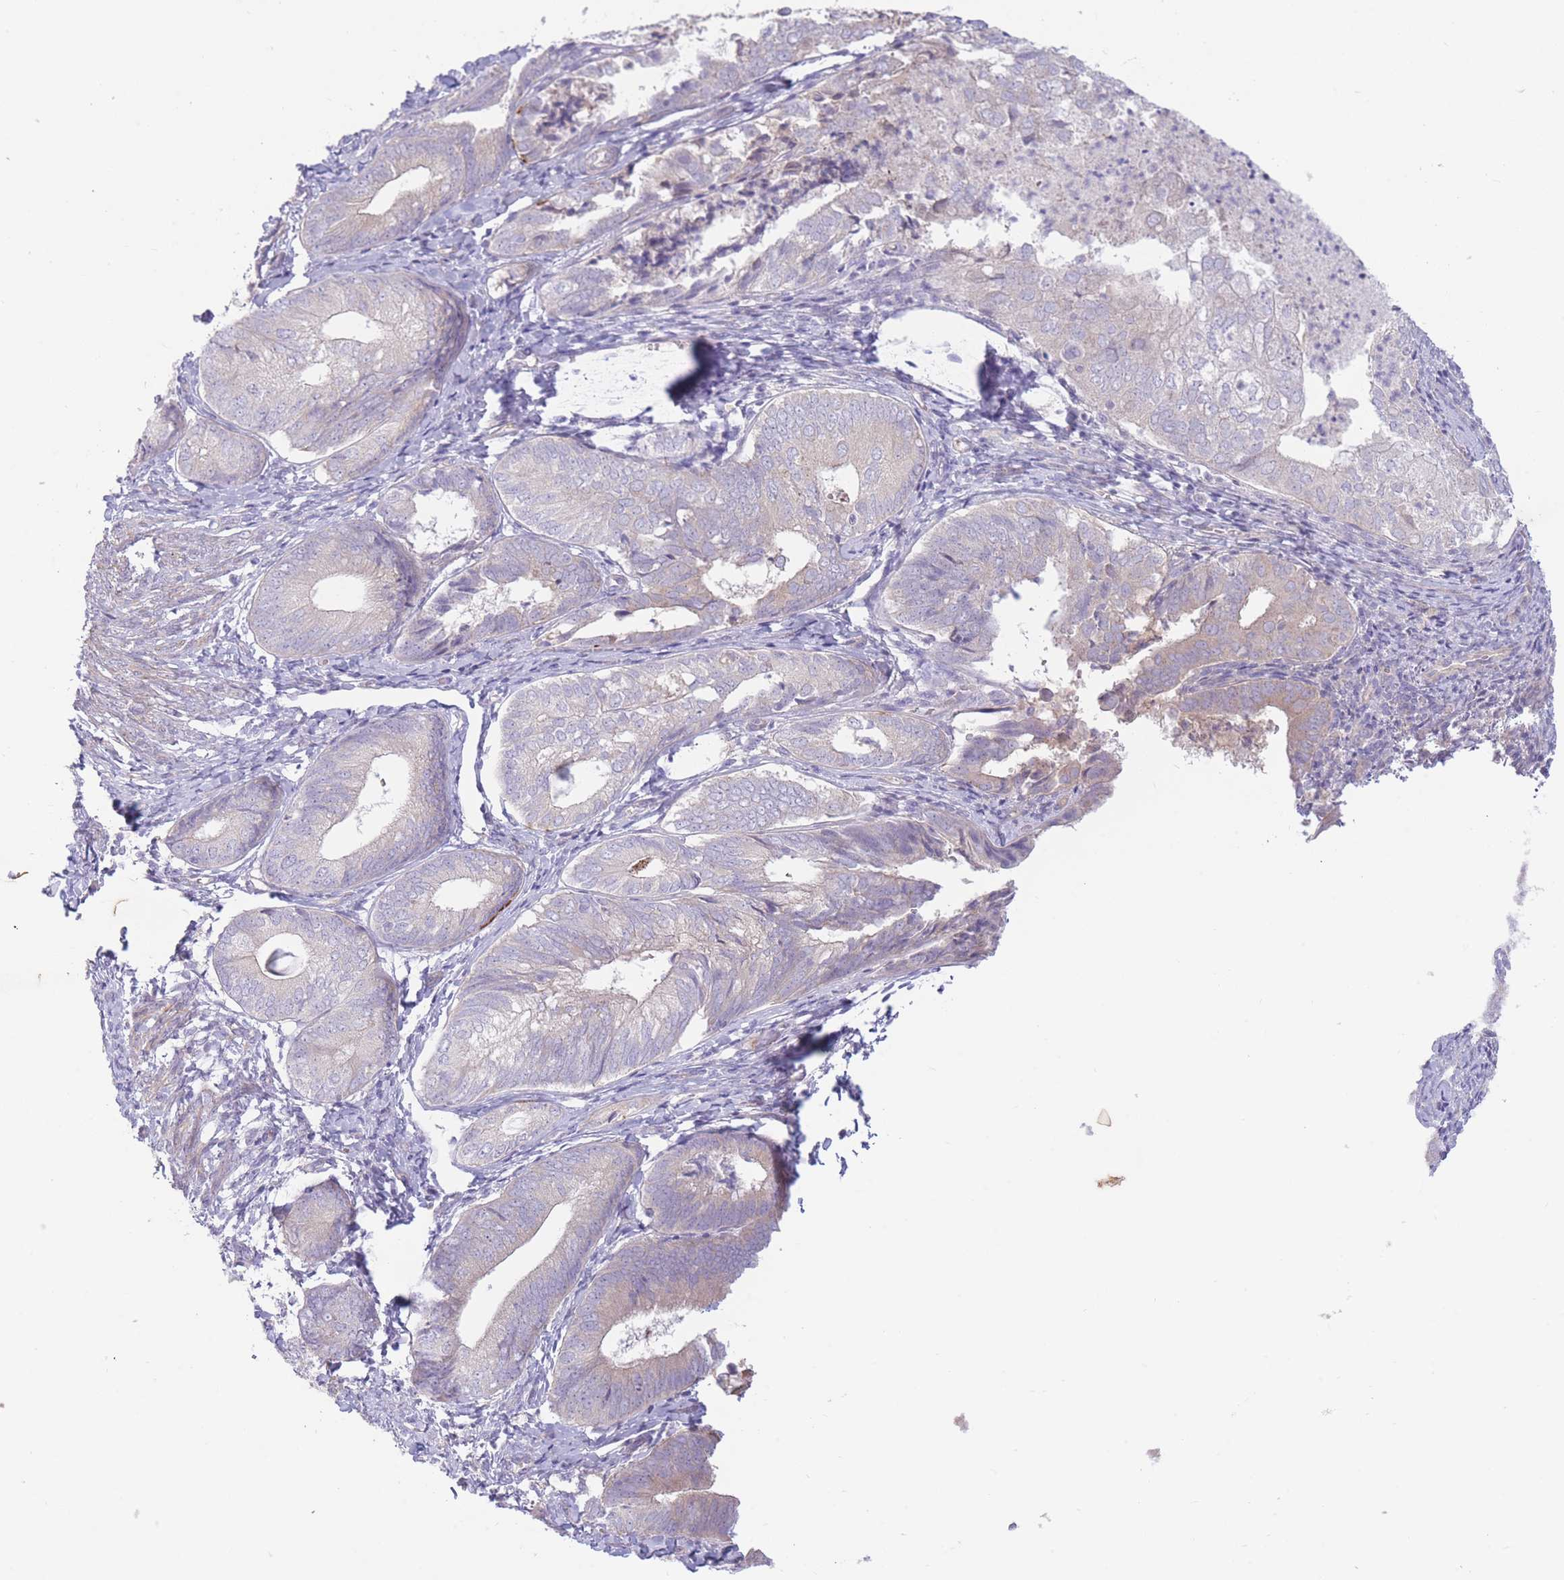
{"staining": {"intensity": "negative", "quantity": "none", "location": "none"}, "tissue": "endometrial cancer", "cell_type": "Tumor cells", "image_type": "cancer", "snomed": [{"axis": "morphology", "description": "Adenocarcinoma, NOS"}, {"axis": "topography", "description": "Endometrium"}], "caption": "IHC micrograph of human endometrial cancer stained for a protein (brown), which reveals no expression in tumor cells.", "gene": "PNPLA5", "patient": {"sex": "female", "age": 87}}